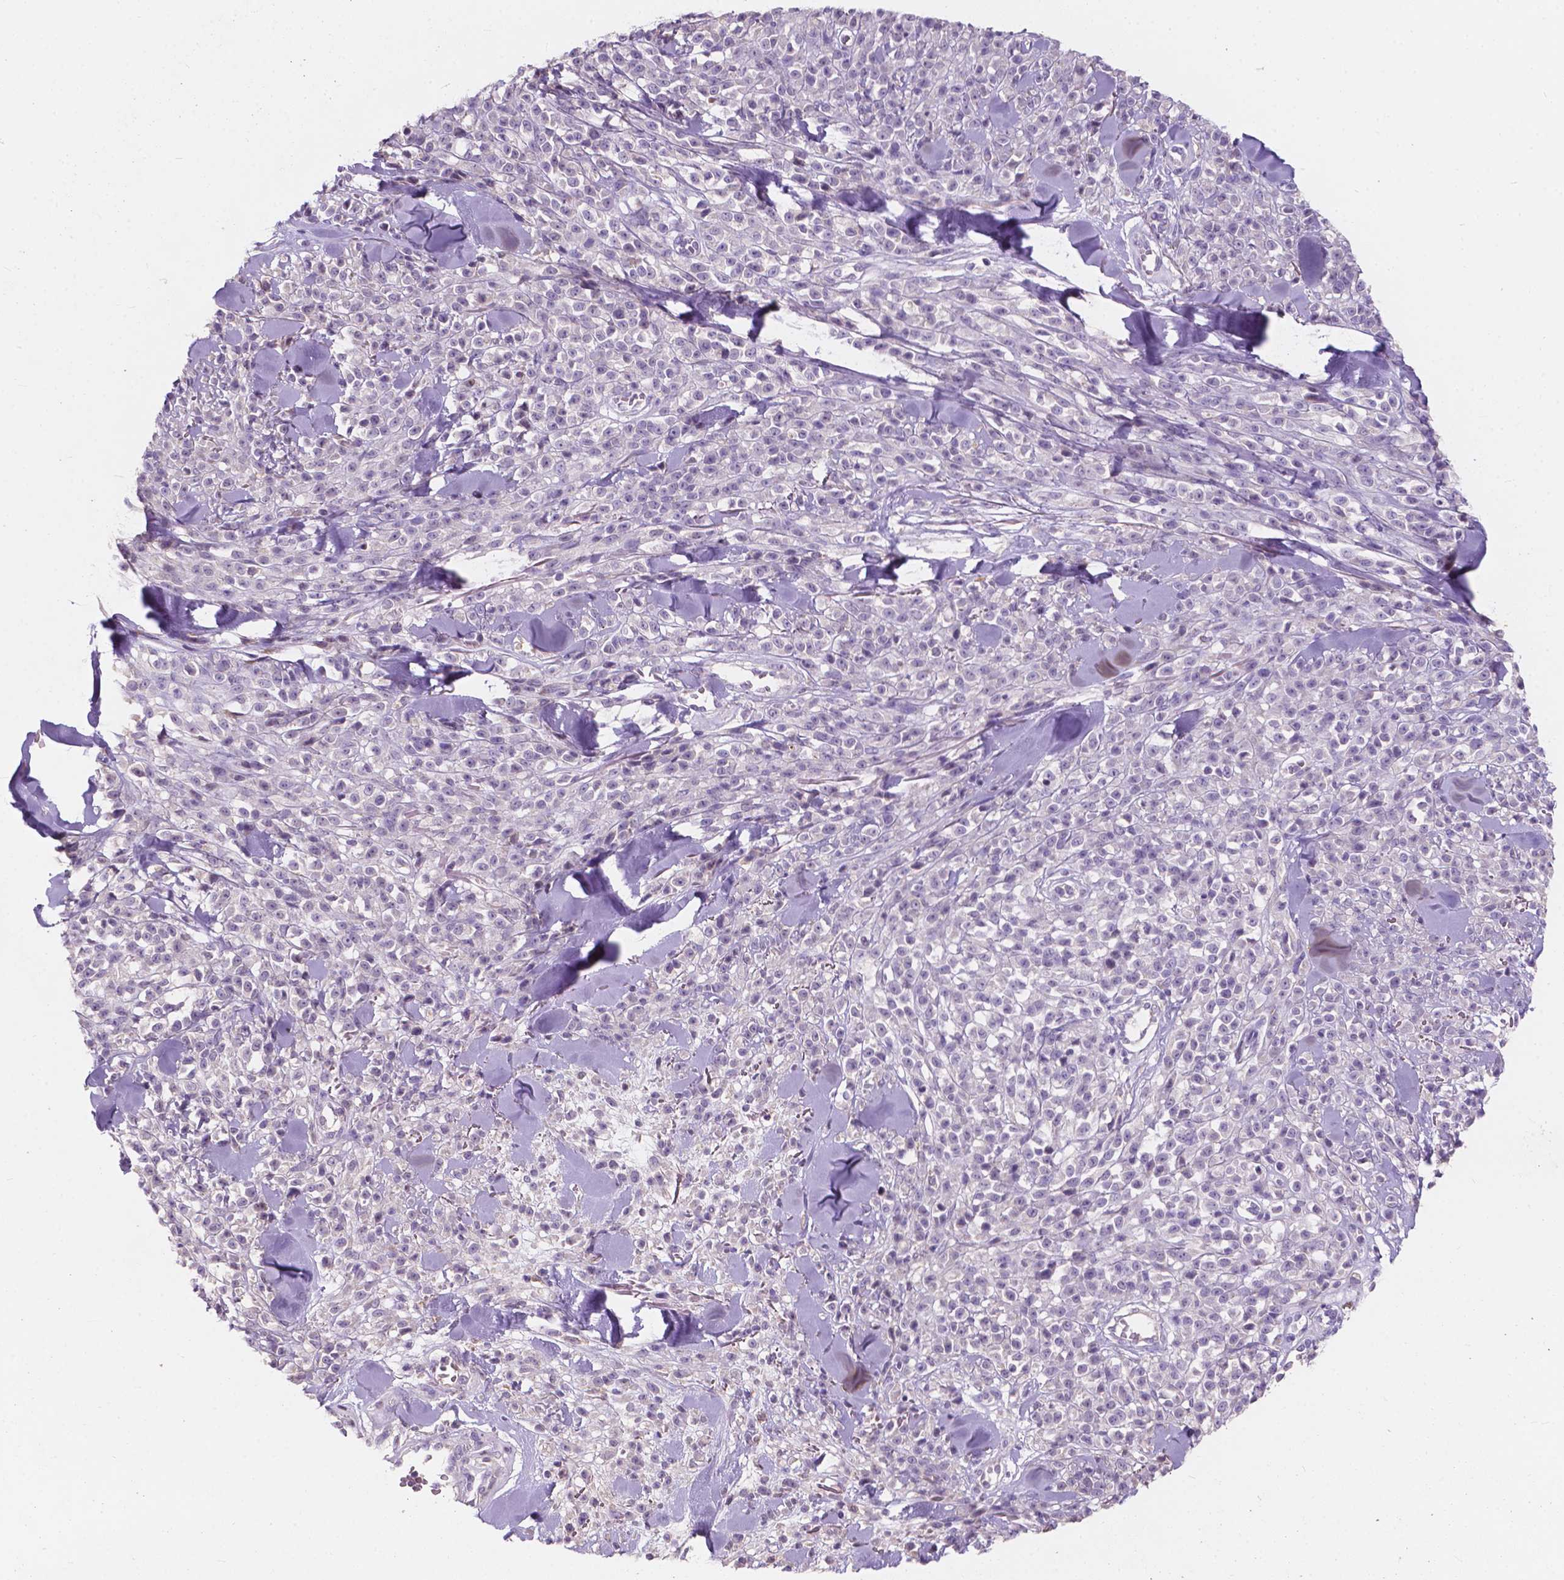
{"staining": {"intensity": "negative", "quantity": "none", "location": "none"}, "tissue": "melanoma", "cell_type": "Tumor cells", "image_type": "cancer", "snomed": [{"axis": "morphology", "description": "Malignant melanoma, NOS"}, {"axis": "topography", "description": "Skin"}, {"axis": "topography", "description": "Skin of trunk"}], "caption": "Image shows no significant protein expression in tumor cells of malignant melanoma. (Brightfield microscopy of DAB immunohistochemistry at high magnification).", "gene": "IREB2", "patient": {"sex": "male", "age": 74}}